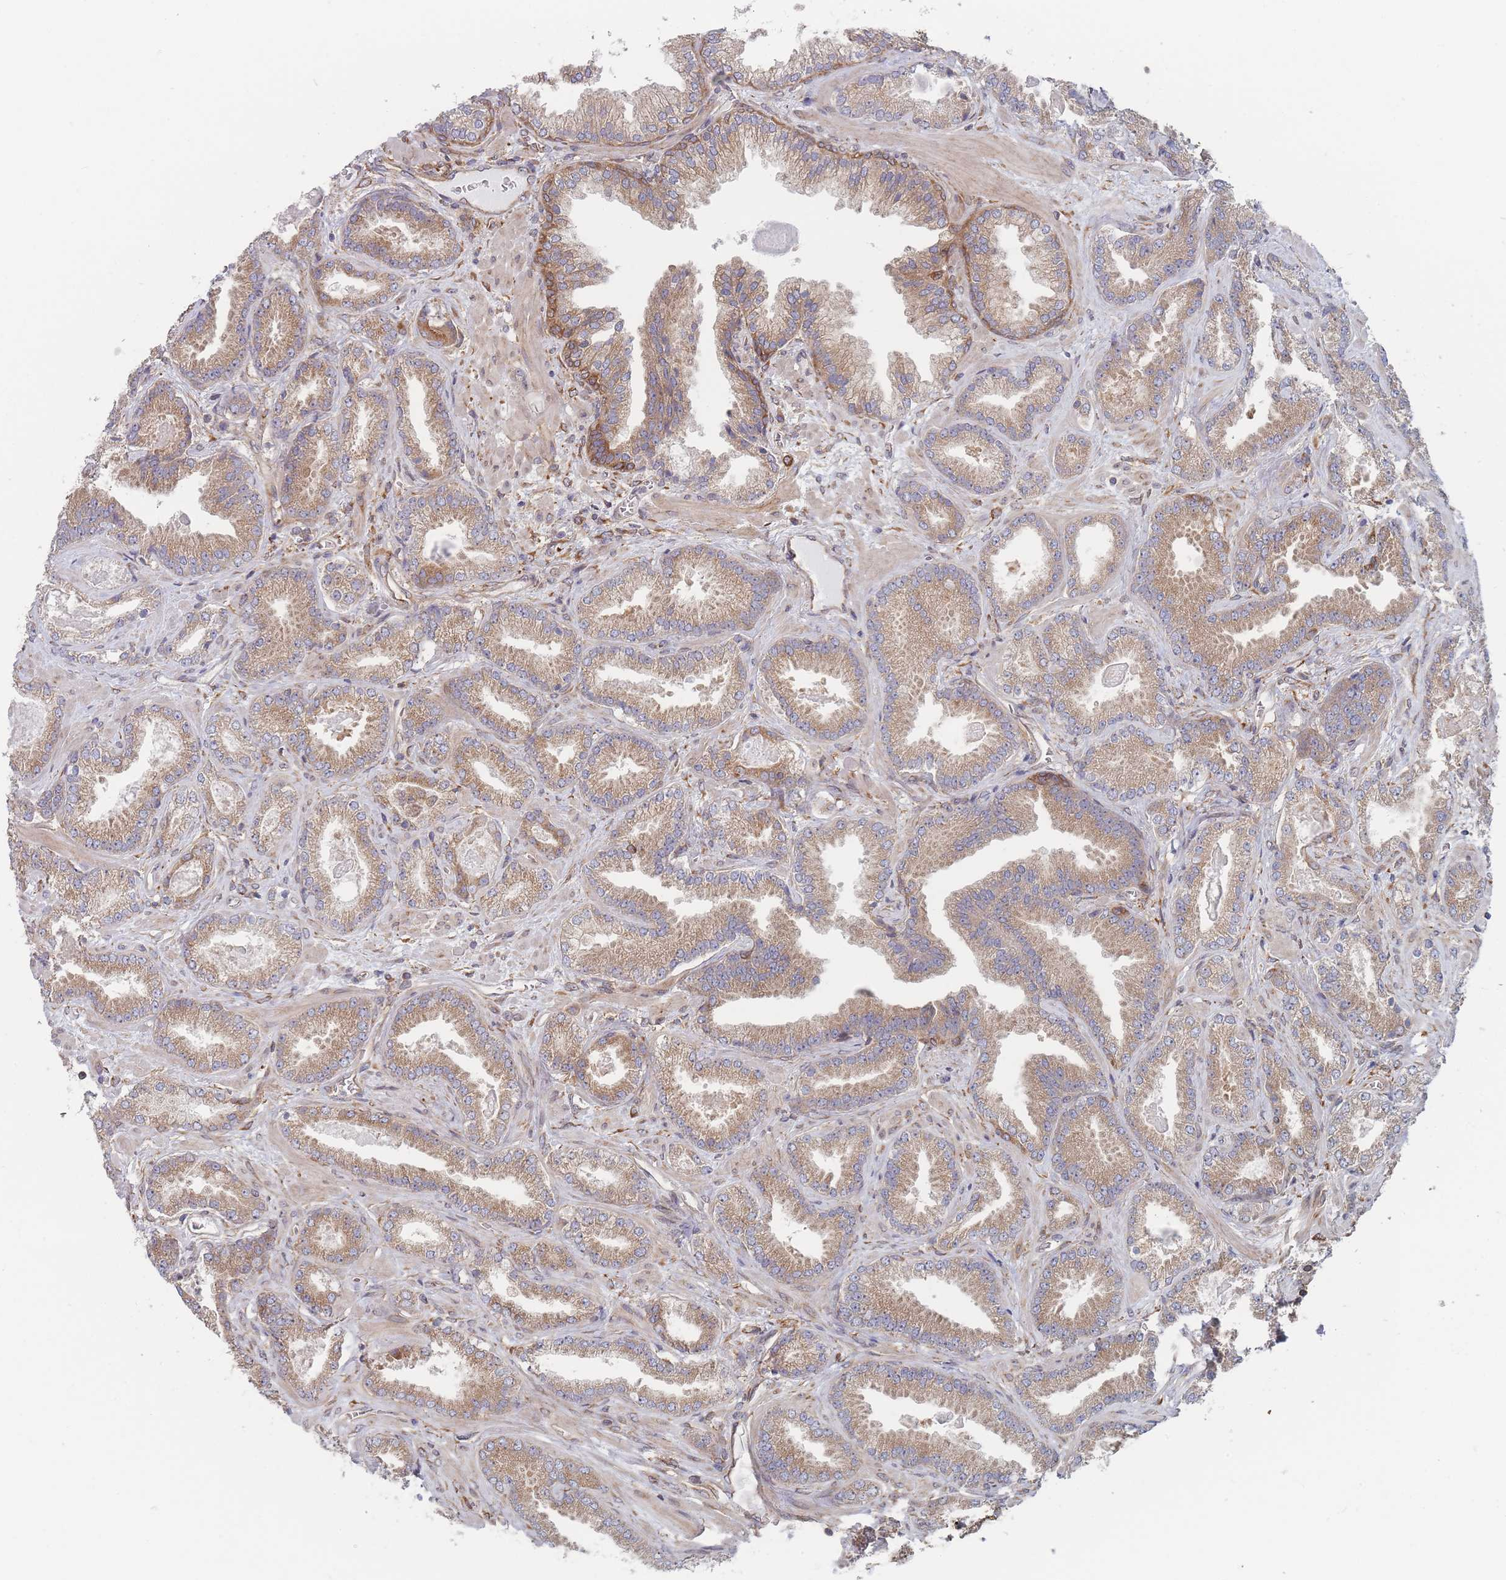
{"staining": {"intensity": "moderate", "quantity": ">75%", "location": "cytoplasmic/membranous"}, "tissue": "prostate cancer", "cell_type": "Tumor cells", "image_type": "cancer", "snomed": [{"axis": "morphology", "description": "Adenocarcinoma, Low grade"}, {"axis": "topography", "description": "Prostate"}], "caption": "This is a photomicrograph of immunohistochemistry (IHC) staining of low-grade adenocarcinoma (prostate), which shows moderate staining in the cytoplasmic/membranous of tumor cells.", "gene": "KDSR", "patient": {"sex": "male", "age": 62}}